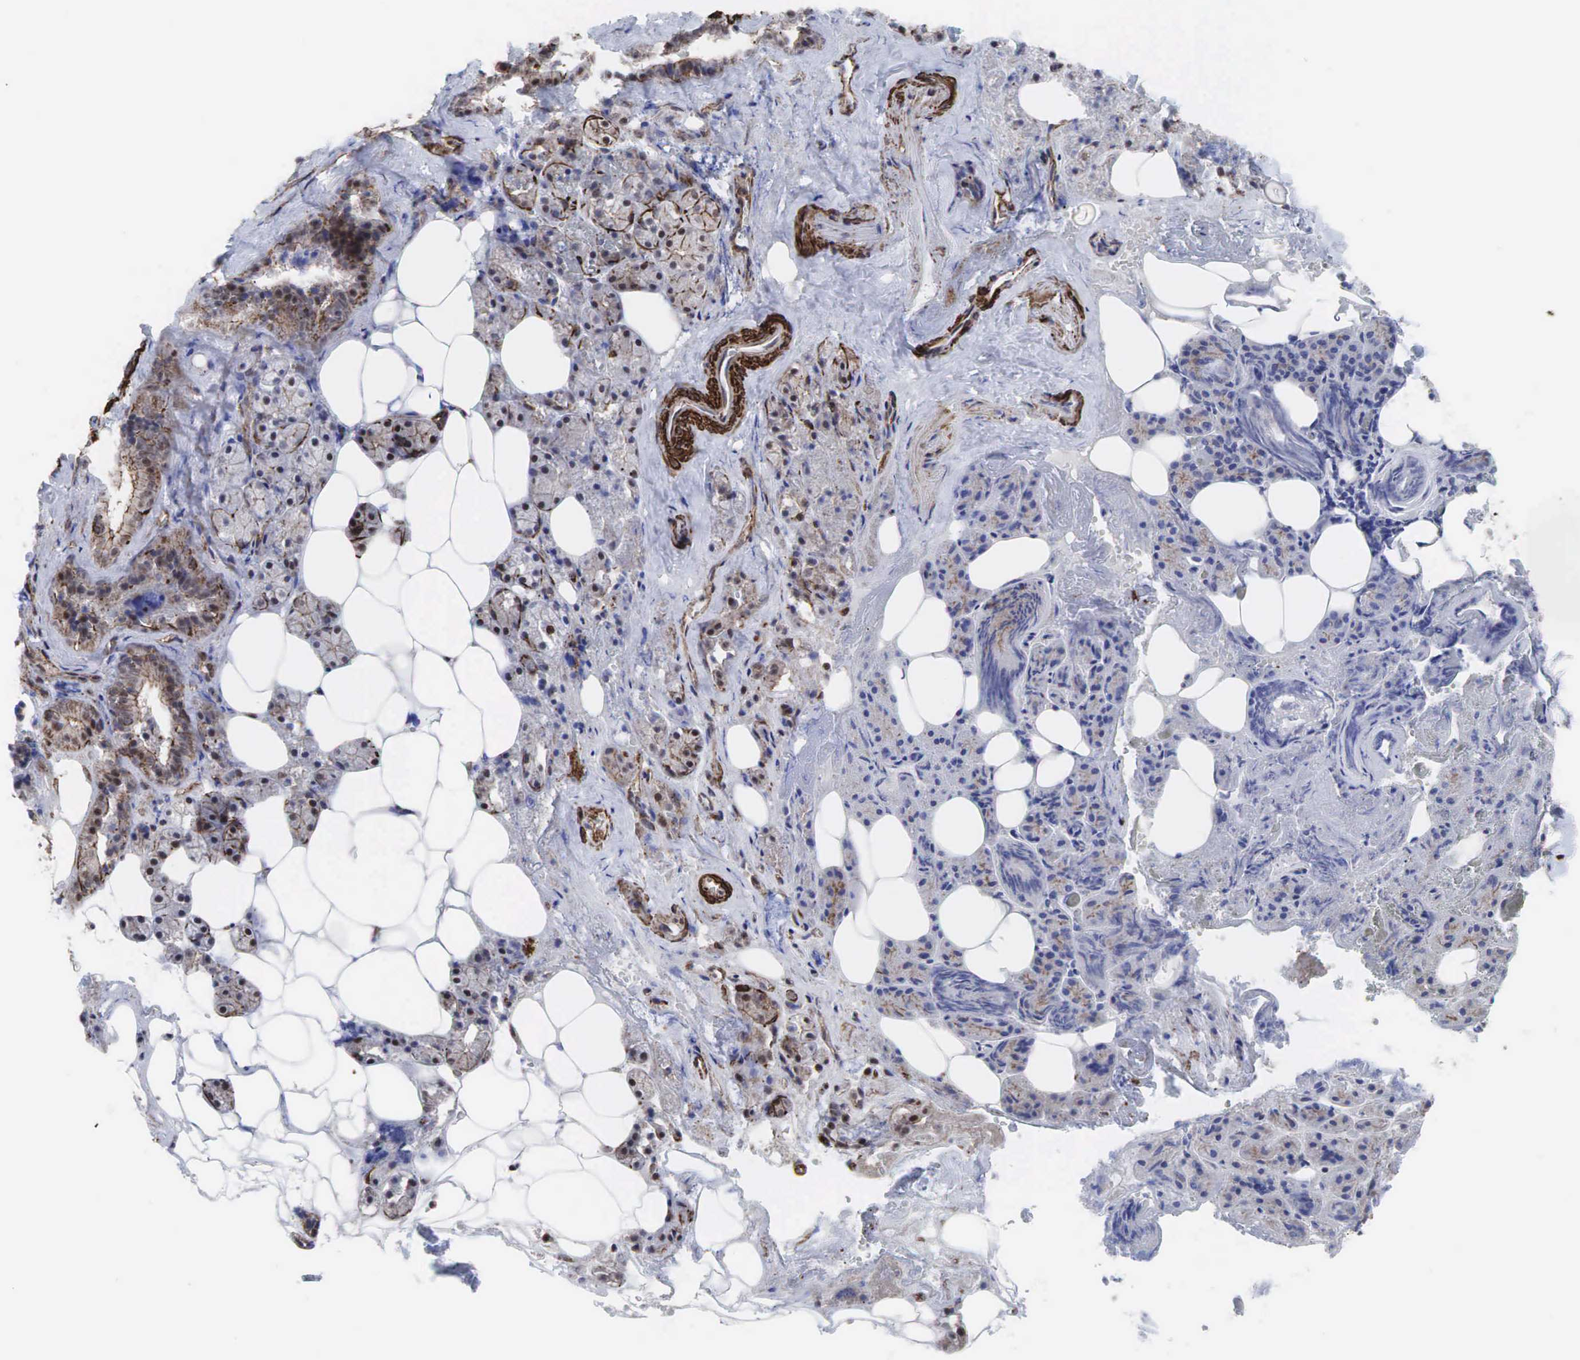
{"staining": {"intensity": "moderate", "quantity": ">75%", "location": "cytoplasmic/membranous"}, "tissue": "salivary gland", "cell_type": "Glandular cells", "image_type": "normal", "snomed": [{"axis": "morphology", "description": "Normal tissue, NOS"}, {"axis": "topography", "description": "Salivary gland"}], "caption": "Protein expression analysis of normal salivary gland exhibits moderate cytoplasmic/membranous expression in approximately >75% of glandular cells.", "gene": "GPRASP1", "patient": {"sex": "female", "age": 55}}